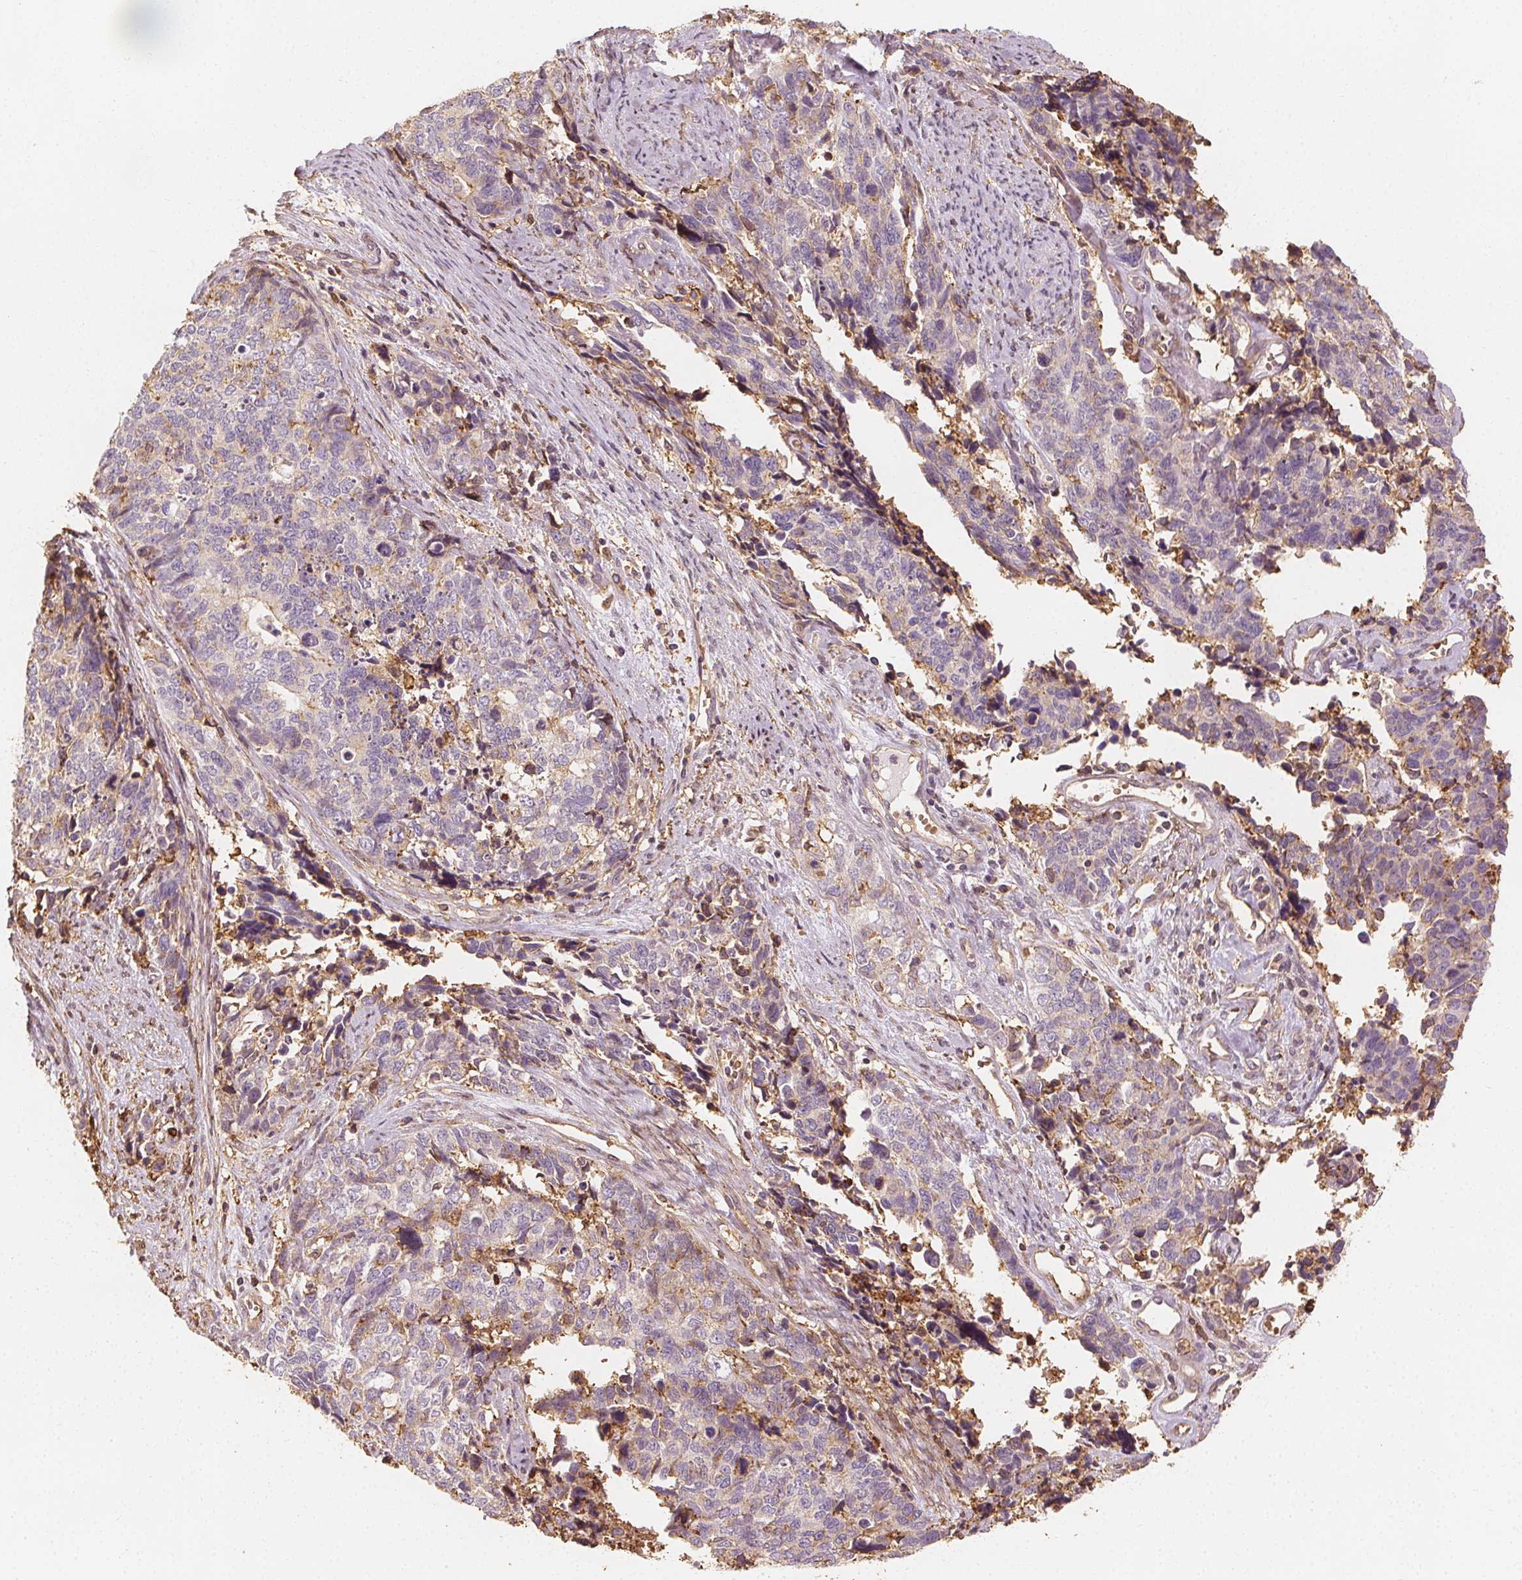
{"staining": {"intensity": "negative", "quantity": "none", "location": "none"}, "tissue": "cervical cancer", "cell_type": "Tumor cells", "image_type": "cancer", "snomed": [{"axis": "morphology", "description": "Squamous cell carcinoma, NOS"}, {"axis": "topography", "description": "Cervix"}], "caption": "High power microscopy photomicrograph of an immunohistochemistry micrograph of cervical squamous cell carcinoma, revealing no significant positivity in tumor cells.", "gene": "ARHGAP26", "patient": {"sex": "female", "age": 63}}